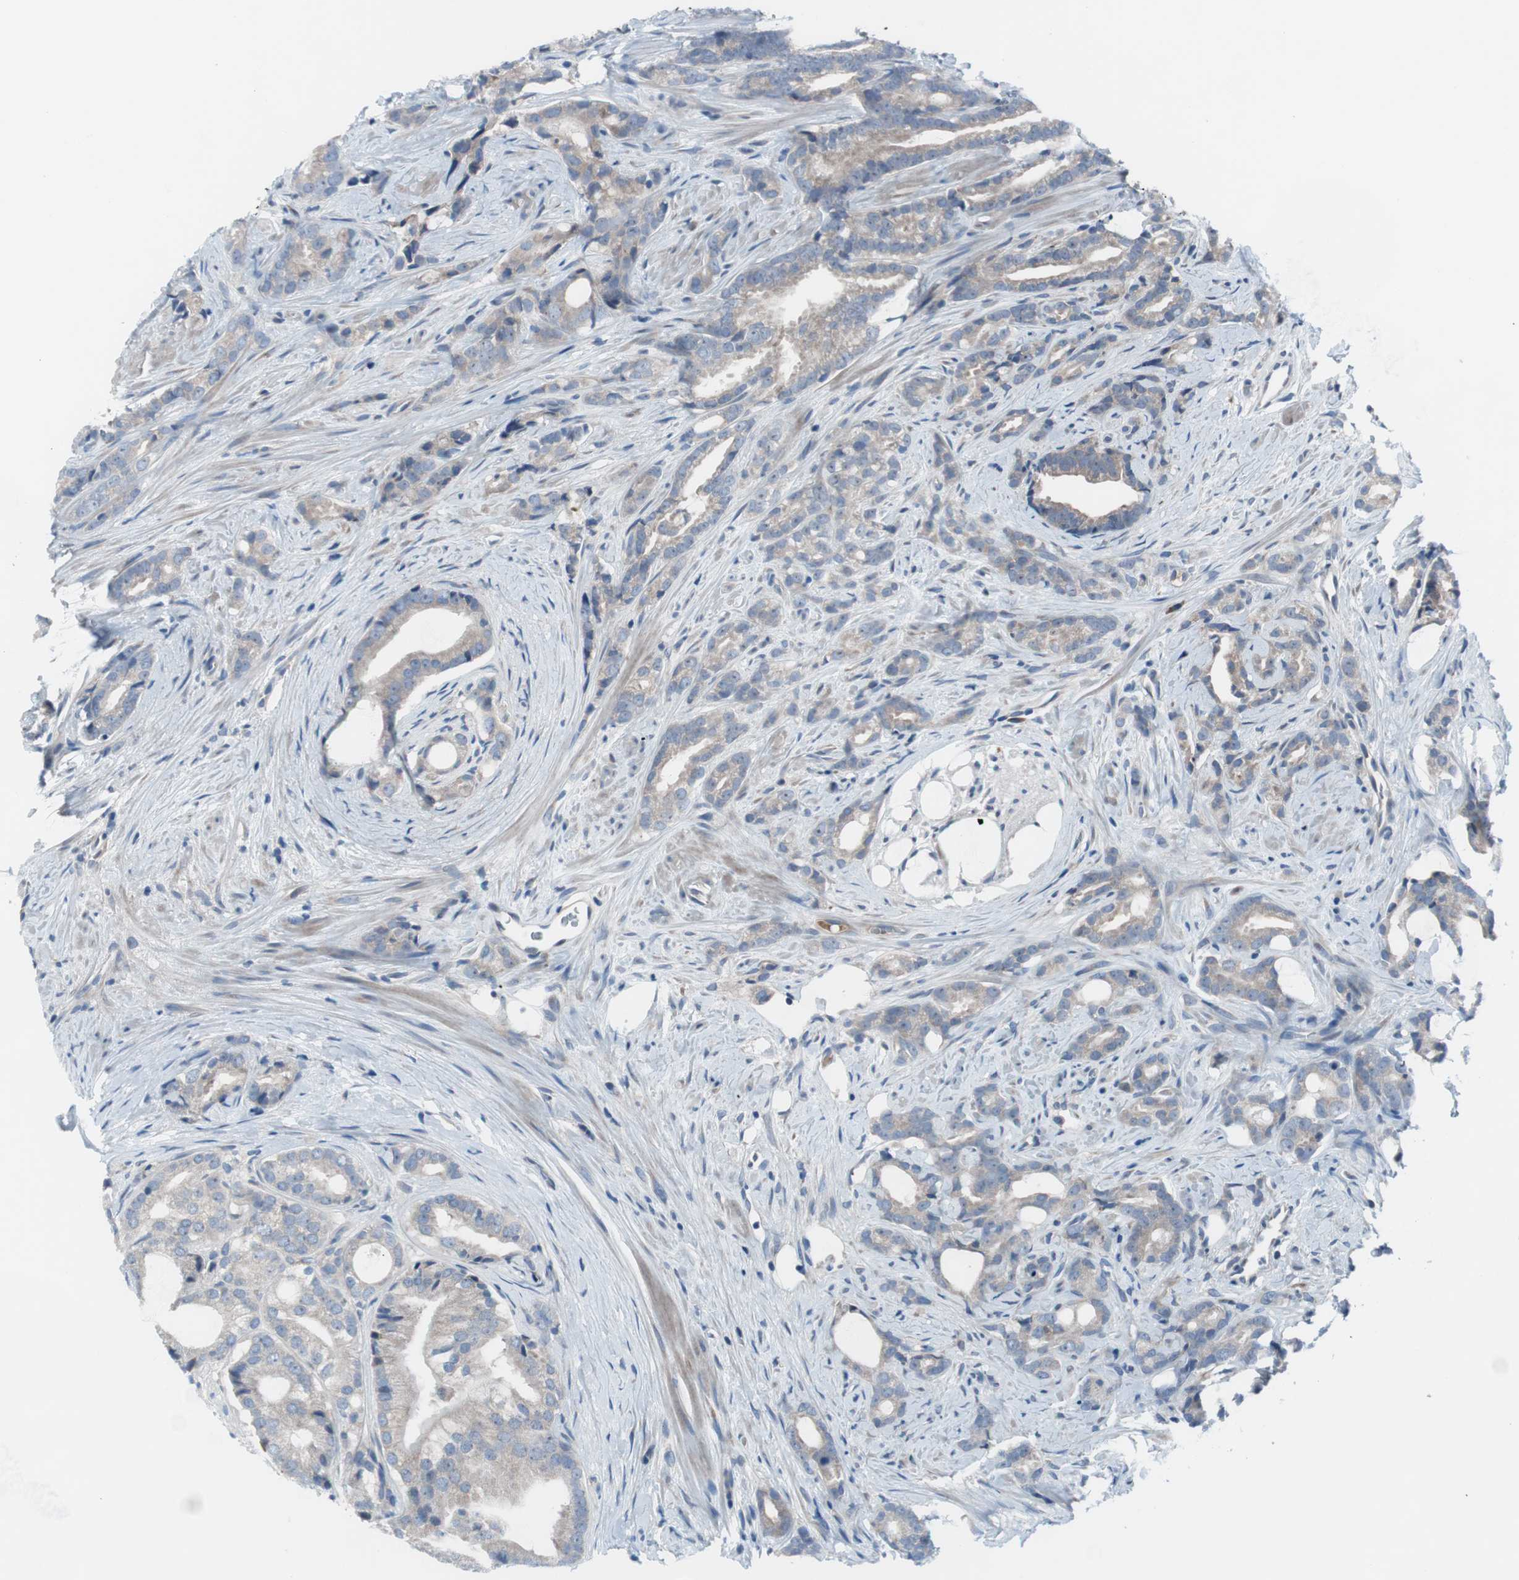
{"staining": {"intensity": "negative", "quantity": "none", "location": "none"}, "tissue": "prostate cancer", "cell_type": "Tumor cells", "image_type": "cancer", "snomed": [{"axis": "morphology", "description": "Adenocarcinoma, Low grade"}, {"axis": "topography", "description": "Prostate"}], "caption": "Histopathology image shows no significant protein staining in tumor cells of prostate cancer (adenocarcinoma (low-grade)).", "gene": "KANSL1", "patient": {"sex": "male", "age": 58}}